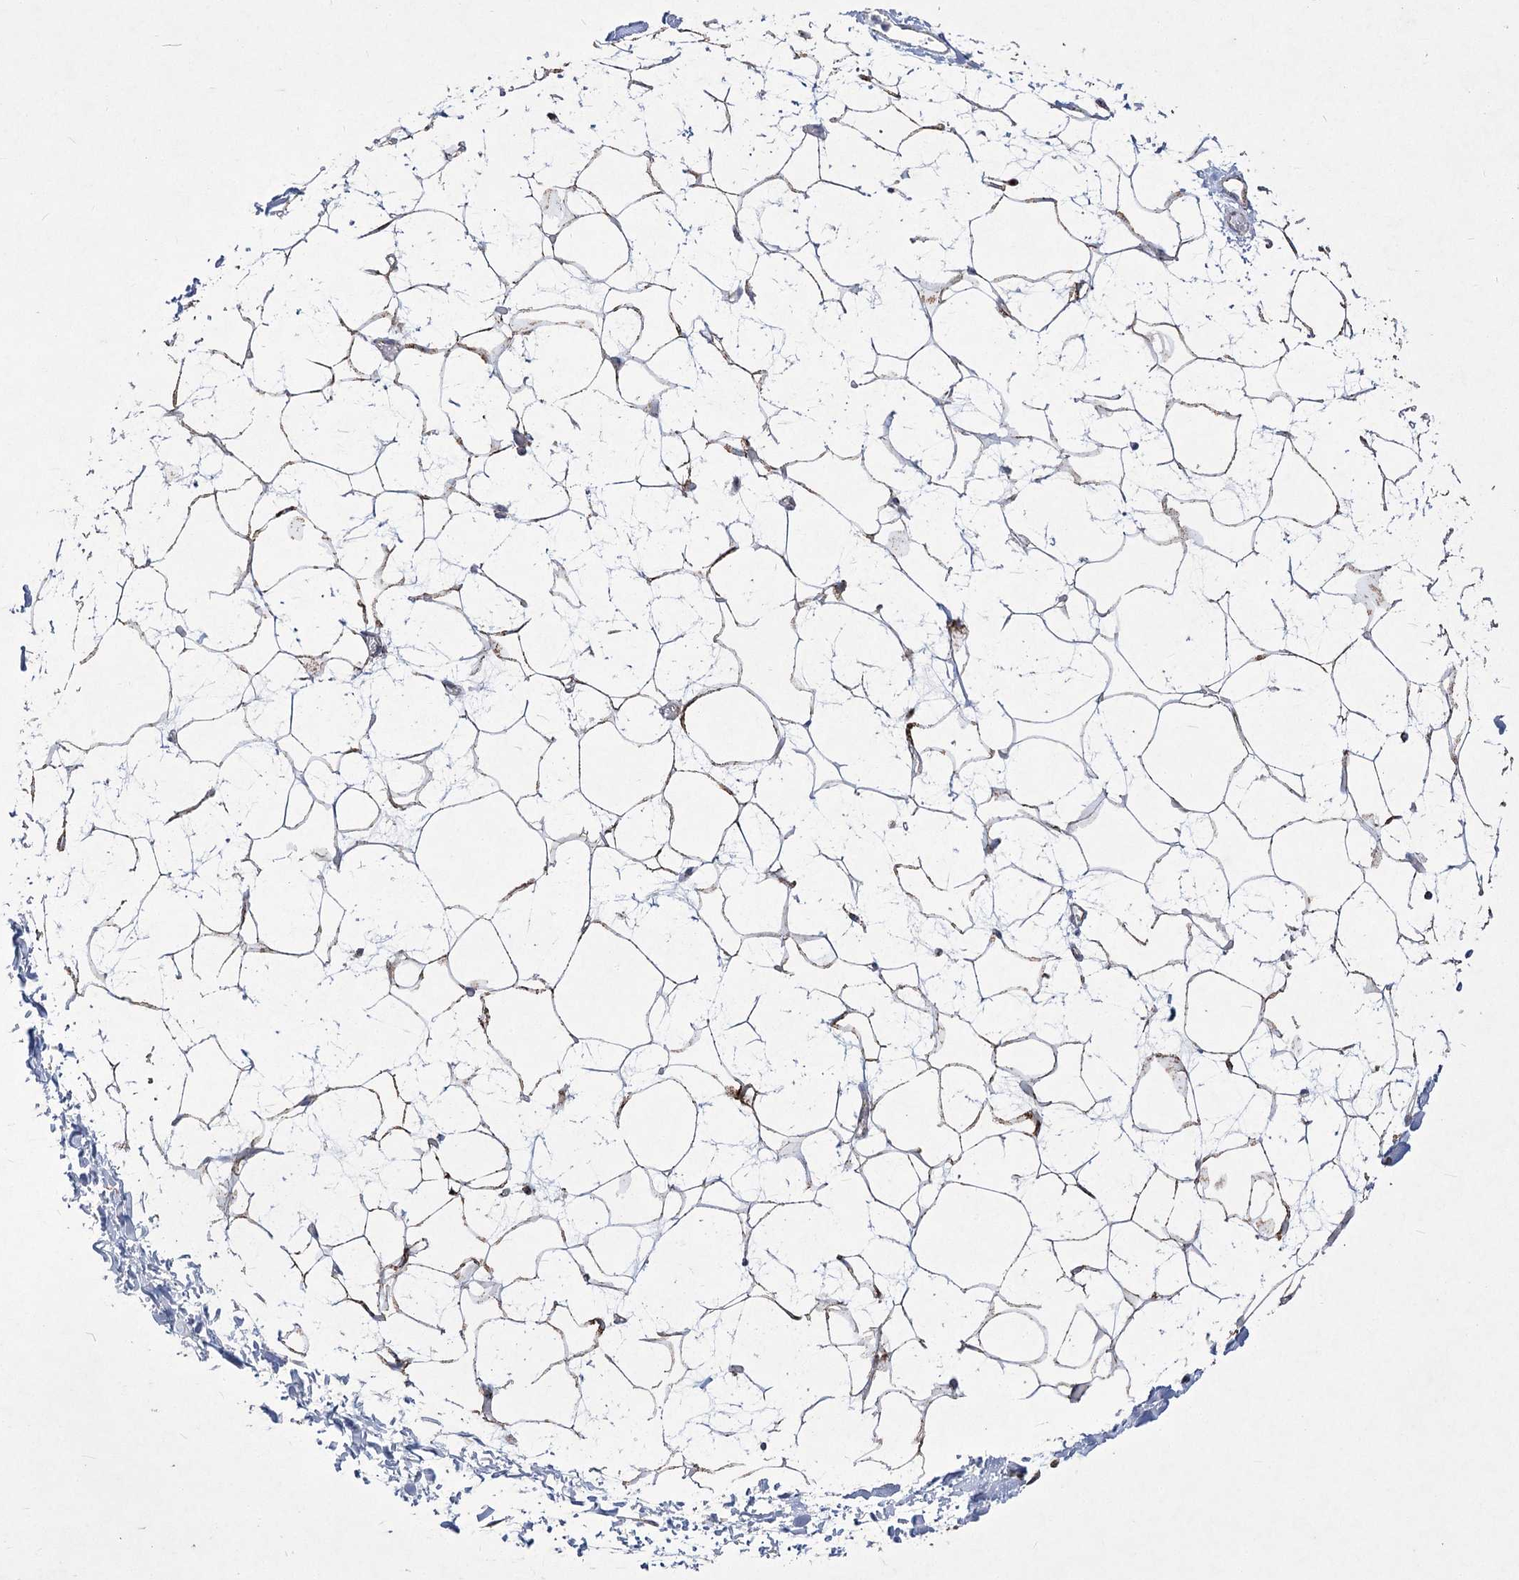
{"staining": {"intensity": "moderate", "quantity": "<25%", "location": "cytoplasmic/membranous"}, "tissue": "adipose tissue", "cell_type": "Adipocytes", "image_type": "normal", "snomed": [{"axis": "morphology", "description": "Normal tissue, NOS"}, {"axis": "topography", "description": "Soft tissue"}], "caption": "Immunohistochemistry (IHC) staining of unremarkable adipose tissue, which exhibits low levels of moderate cytoplasmic/membranous positivity in about <25% of adipocytes indicating moderate cytoplasmic/membranous protein positivity. The staining was performed using DAB (3,3'-diaminobenzidine) (brown) for protein detection and nuclei were counterstained in hematoxylin (blue).", "gene": "PDHB", "patient": {"sex": "male", "age": 72}}